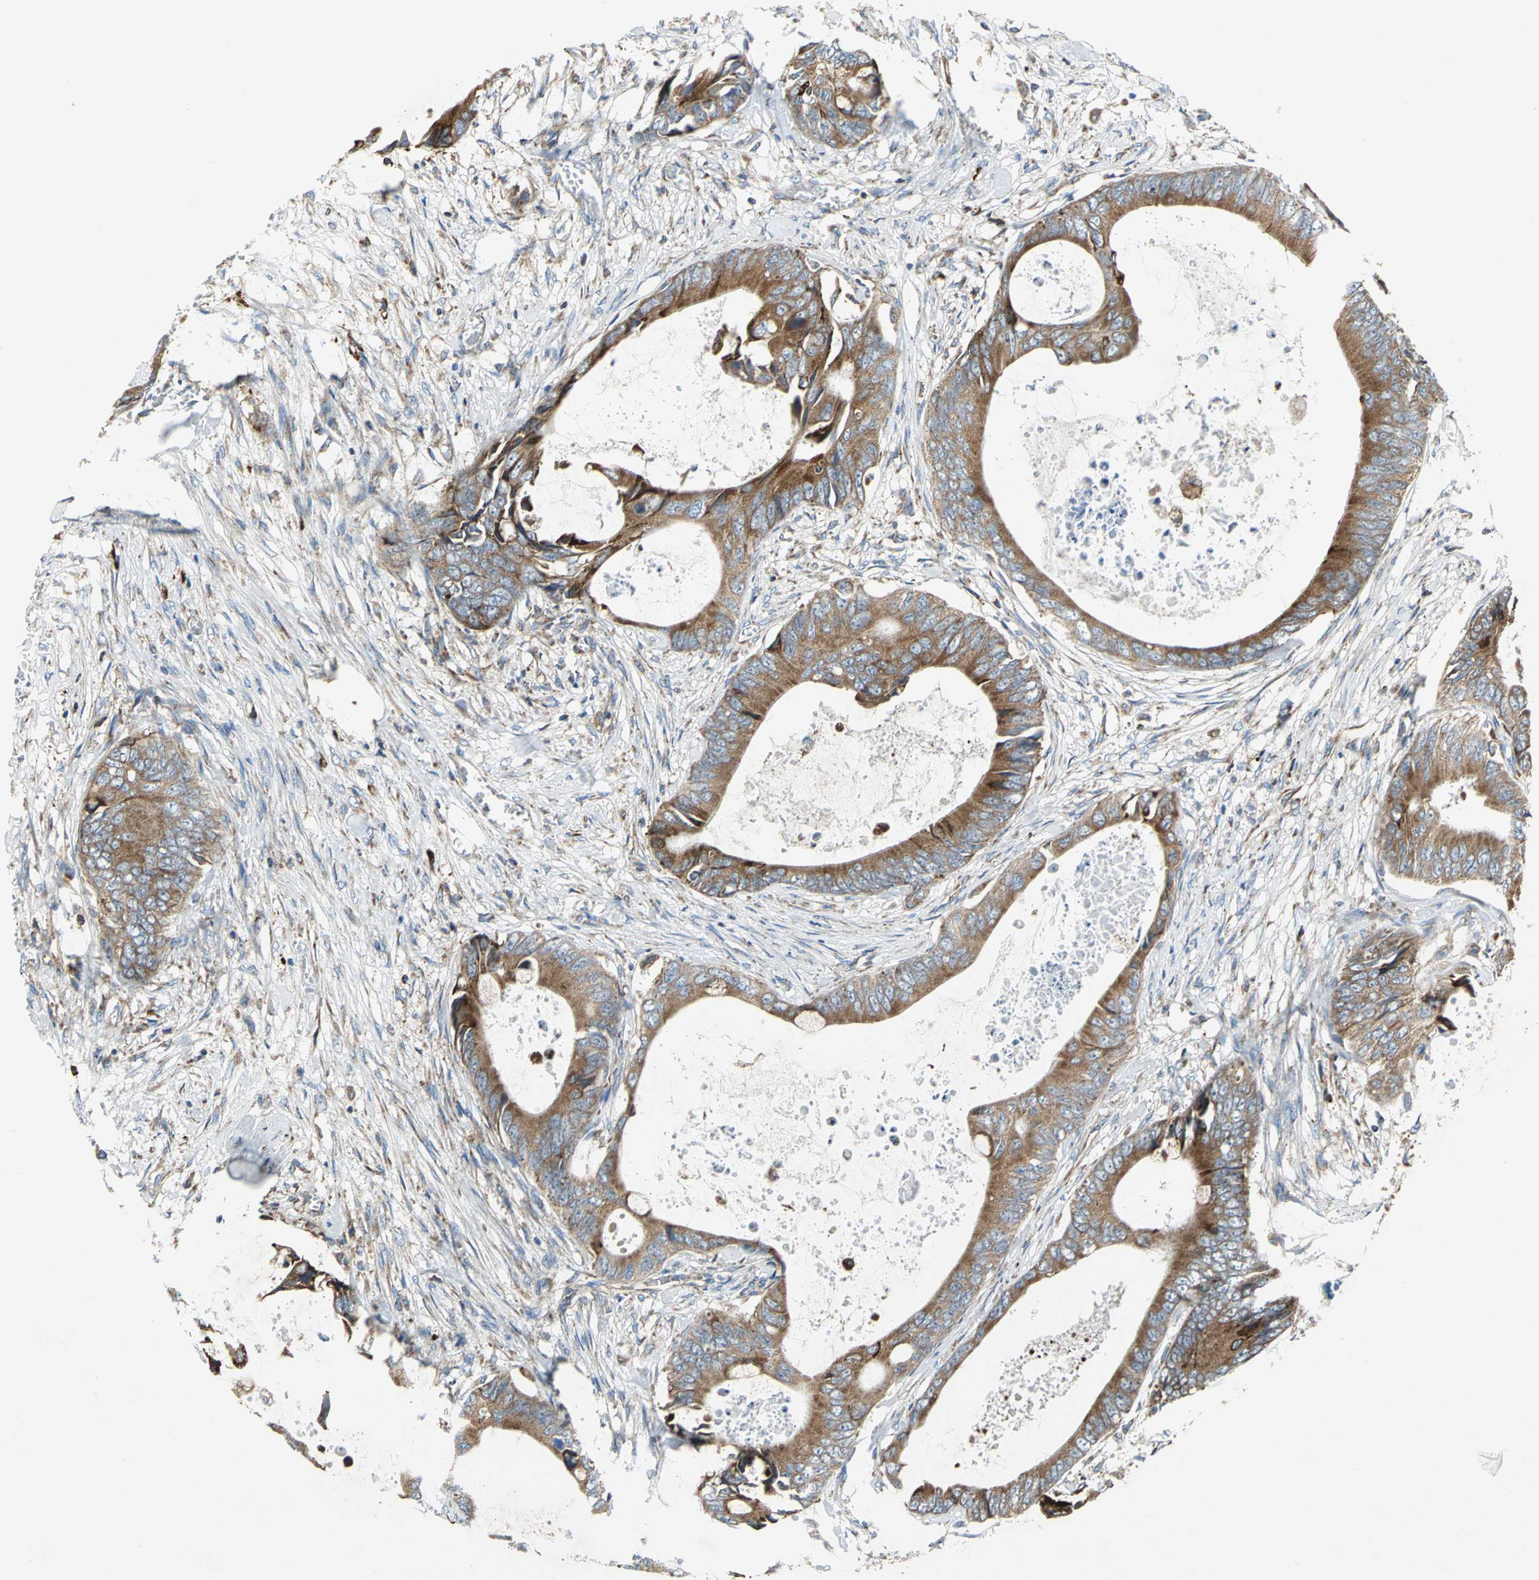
{"staining": {"intensity": "strong", "quantity": ">75%", "location": "cytoplasmic/membranous"}, "tissue": "colorectal cancer", "cell_type": "Tumor cells", "image_type": "cancer", "snomed": [{"axis": "morphology", "description": "Normal tissue, NOS"}, {"axis": "morphology", "description": "Adenocarcinoma, NOS"}, {"axis": "topography", "description": "Rectum"}, {"axis": "topography", "description": "Peripheral nerve tissue"}], "caption": "Immunohistochemistry (IHC) of colorectal cancer (adenocarcinoma) reveals high levels of strong cytoplasmic/membranous expression in approximately >75% of tumor cells.", "gene": "TULP4", "patient": {"sex": "female", "age": 77}}